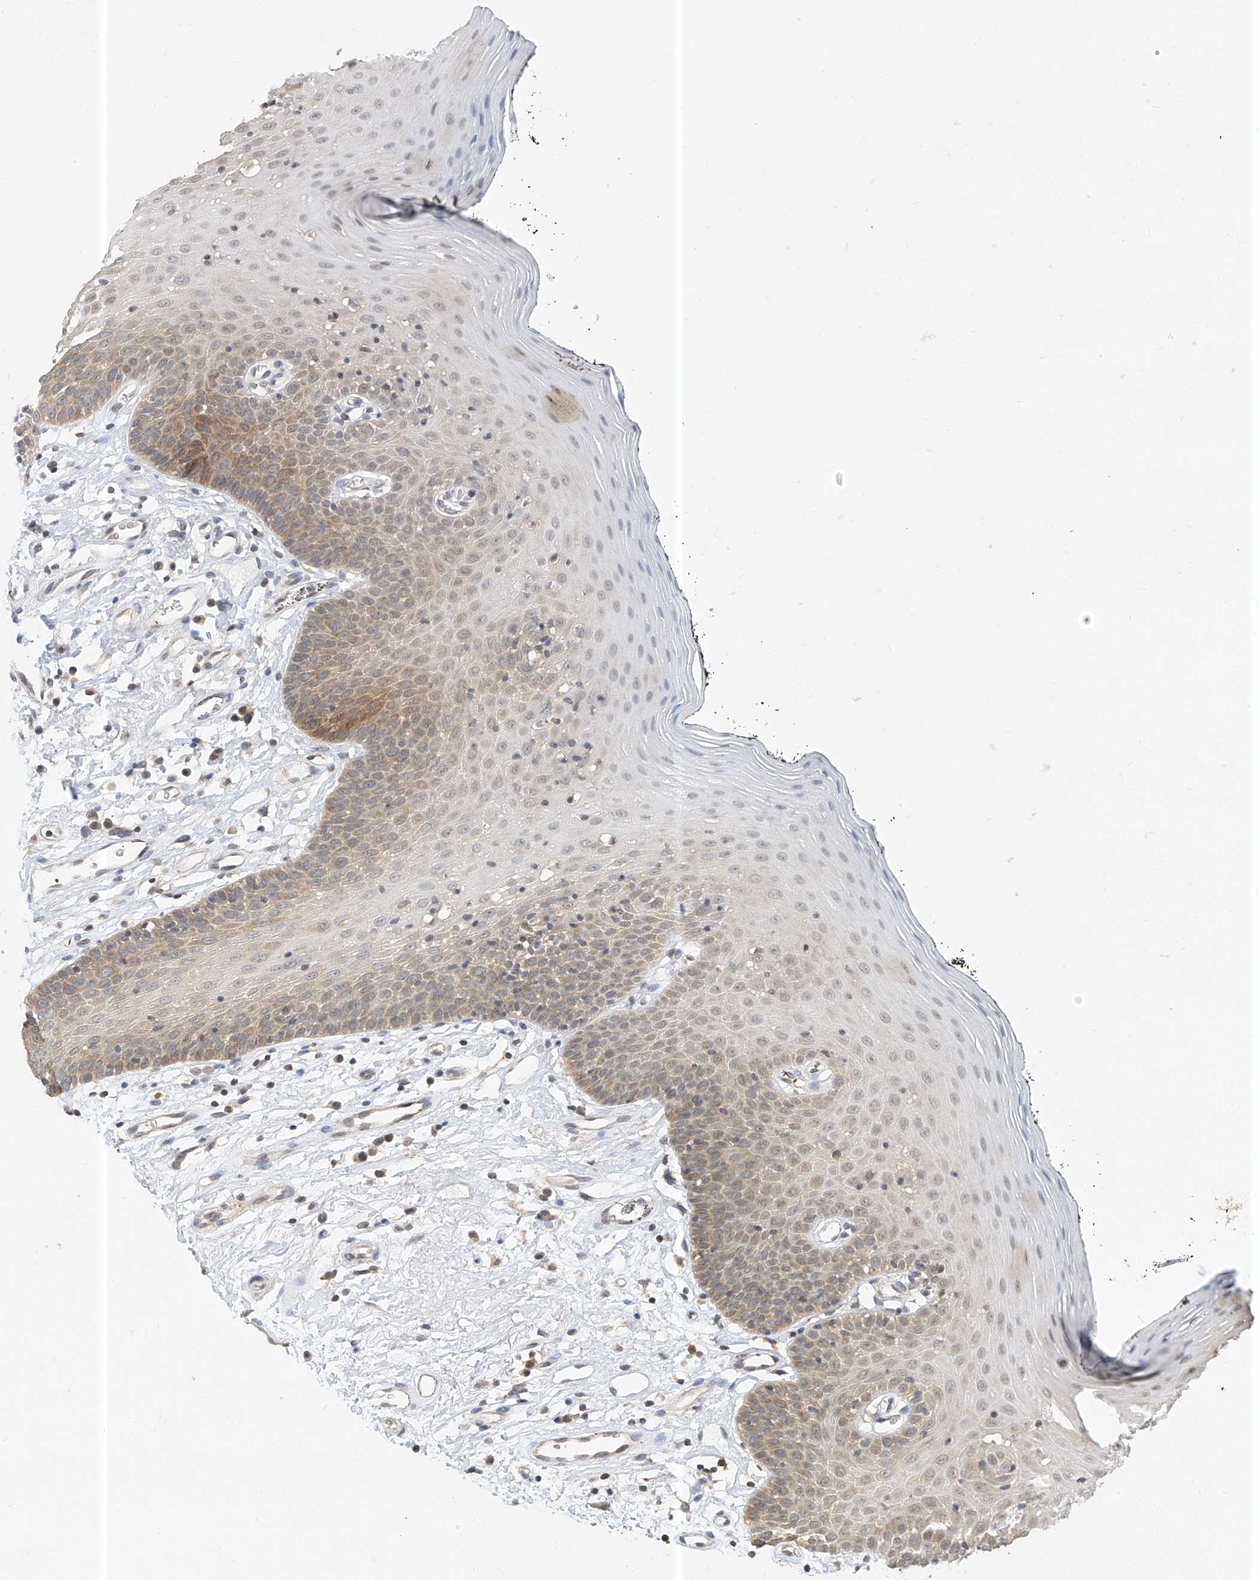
{"staining": {"intensity": "moderate", "quantity": "25%-75%", "location": "cytoplasmic/membranous"}, "tissue": "oral mucosa", "cell_type": "Squamous epithelial cells", "image_type": "normal", "snomed": [{"axis": "morphology", "description": "Normal tissue, NOS"}, {"axis": "topography", "description": "Oral tissue"}], "caption": "An IHC photomicrograph of unremarkable tissue is shown. Protein staining in brown labels moderate cytoplasmic/membranous positivity in oral mucosa within squamous epithelial cells.", "gene": "PPA2", "patient": {"sex": "male", "age": 74}}